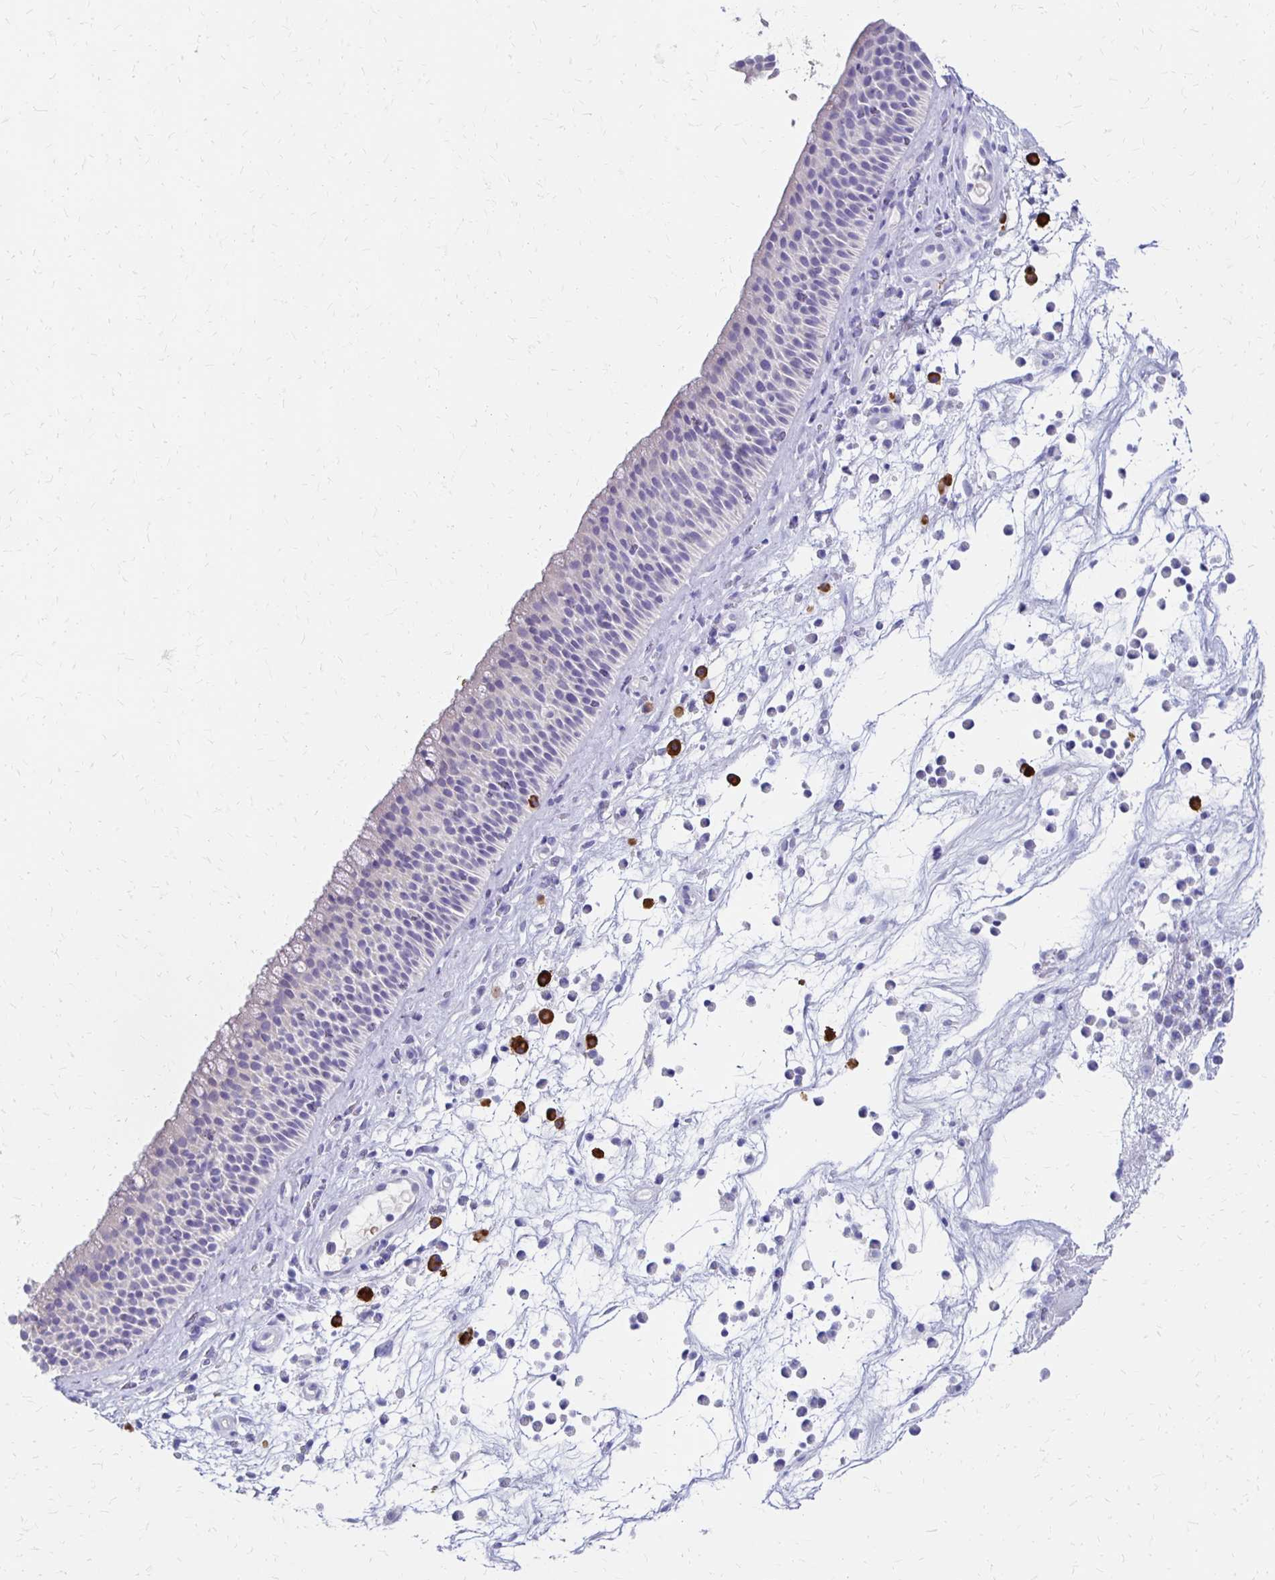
{"staining": {"intensity": "negative", "quantity": "none", "location": "none"}, "tissue": "nasopharynx", "cell_type": "Respiratory epithelial cells", "image_type": "normal", "snomed": [{"axis": "morphology", "description": "Normal tissue, NOS"}, {"axis": "topography", "description": "Nasopharynx"}], "caption": "IHC photomicrograph of benign nasopharynx: nasopharynx stained with DAB (3,3'-diaminobenzidine) exhibits no significant protein positivity in respiratory epithelial cells. Nuclei are stained in blue.", "gene": "FNTB", "patient": {"sex": "male", "age": 56}}